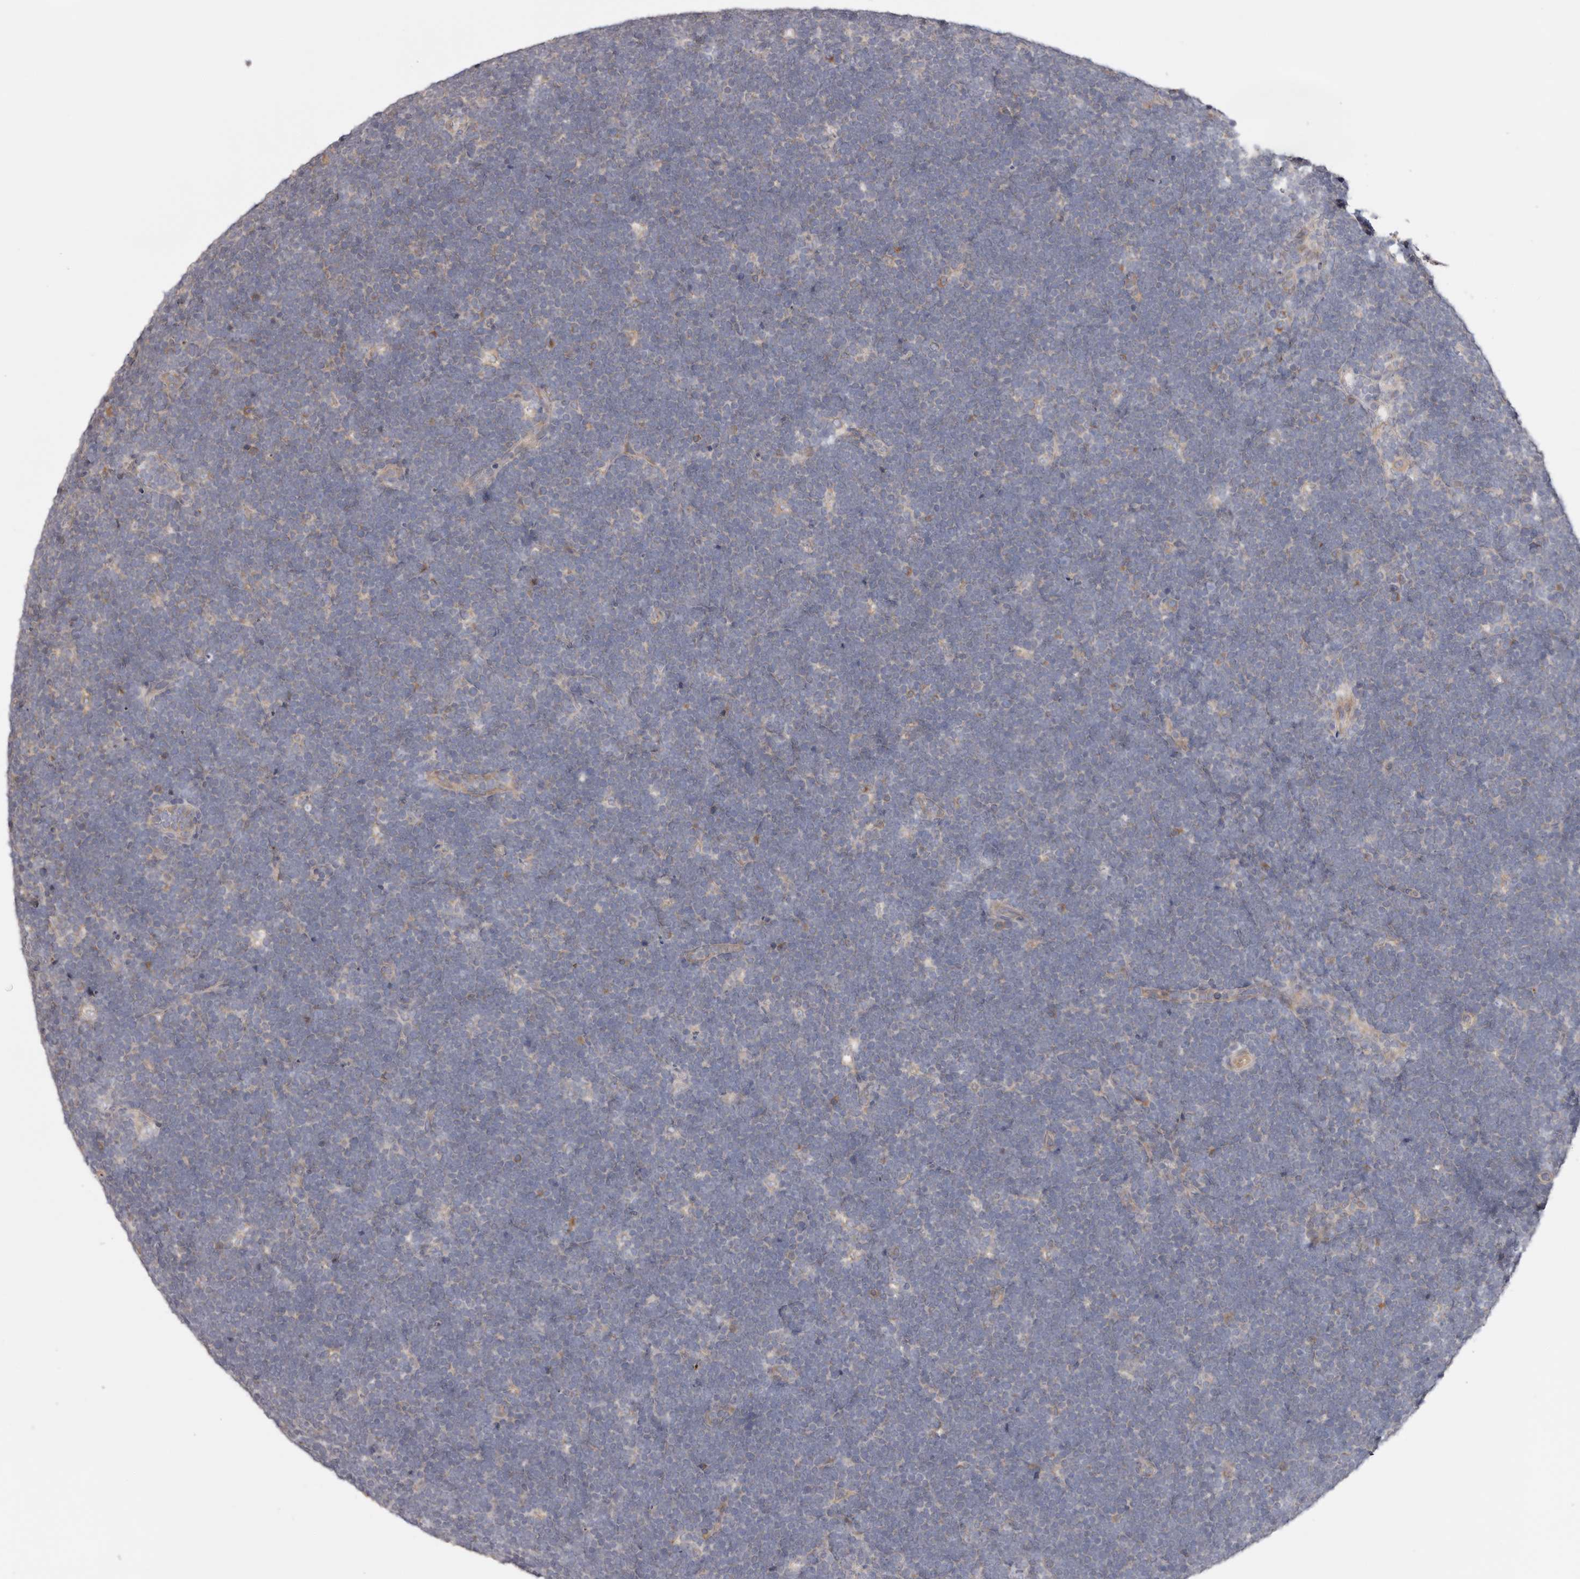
{"staining": {"intensity": "negative", "quantity": "none", "location": "none"}, "tissue": "lymphoma", "cell_type": "Tumor cells", "image_type": "cancer", "snomed": [{"axis": "morphology", "description": "Malignant lymphoma, non-Hodgkin's type, High grade"}, {"axis": "topography", "description": "Lymph node"}], "caption": "Immunohistochemistry (IHC) photomicrograph of human lymphoma stained for a protein (brown), which reveals no positivity in tumor cells.", "gene": "TMUB1", "patient": {"sex": "male", "age": 13}}